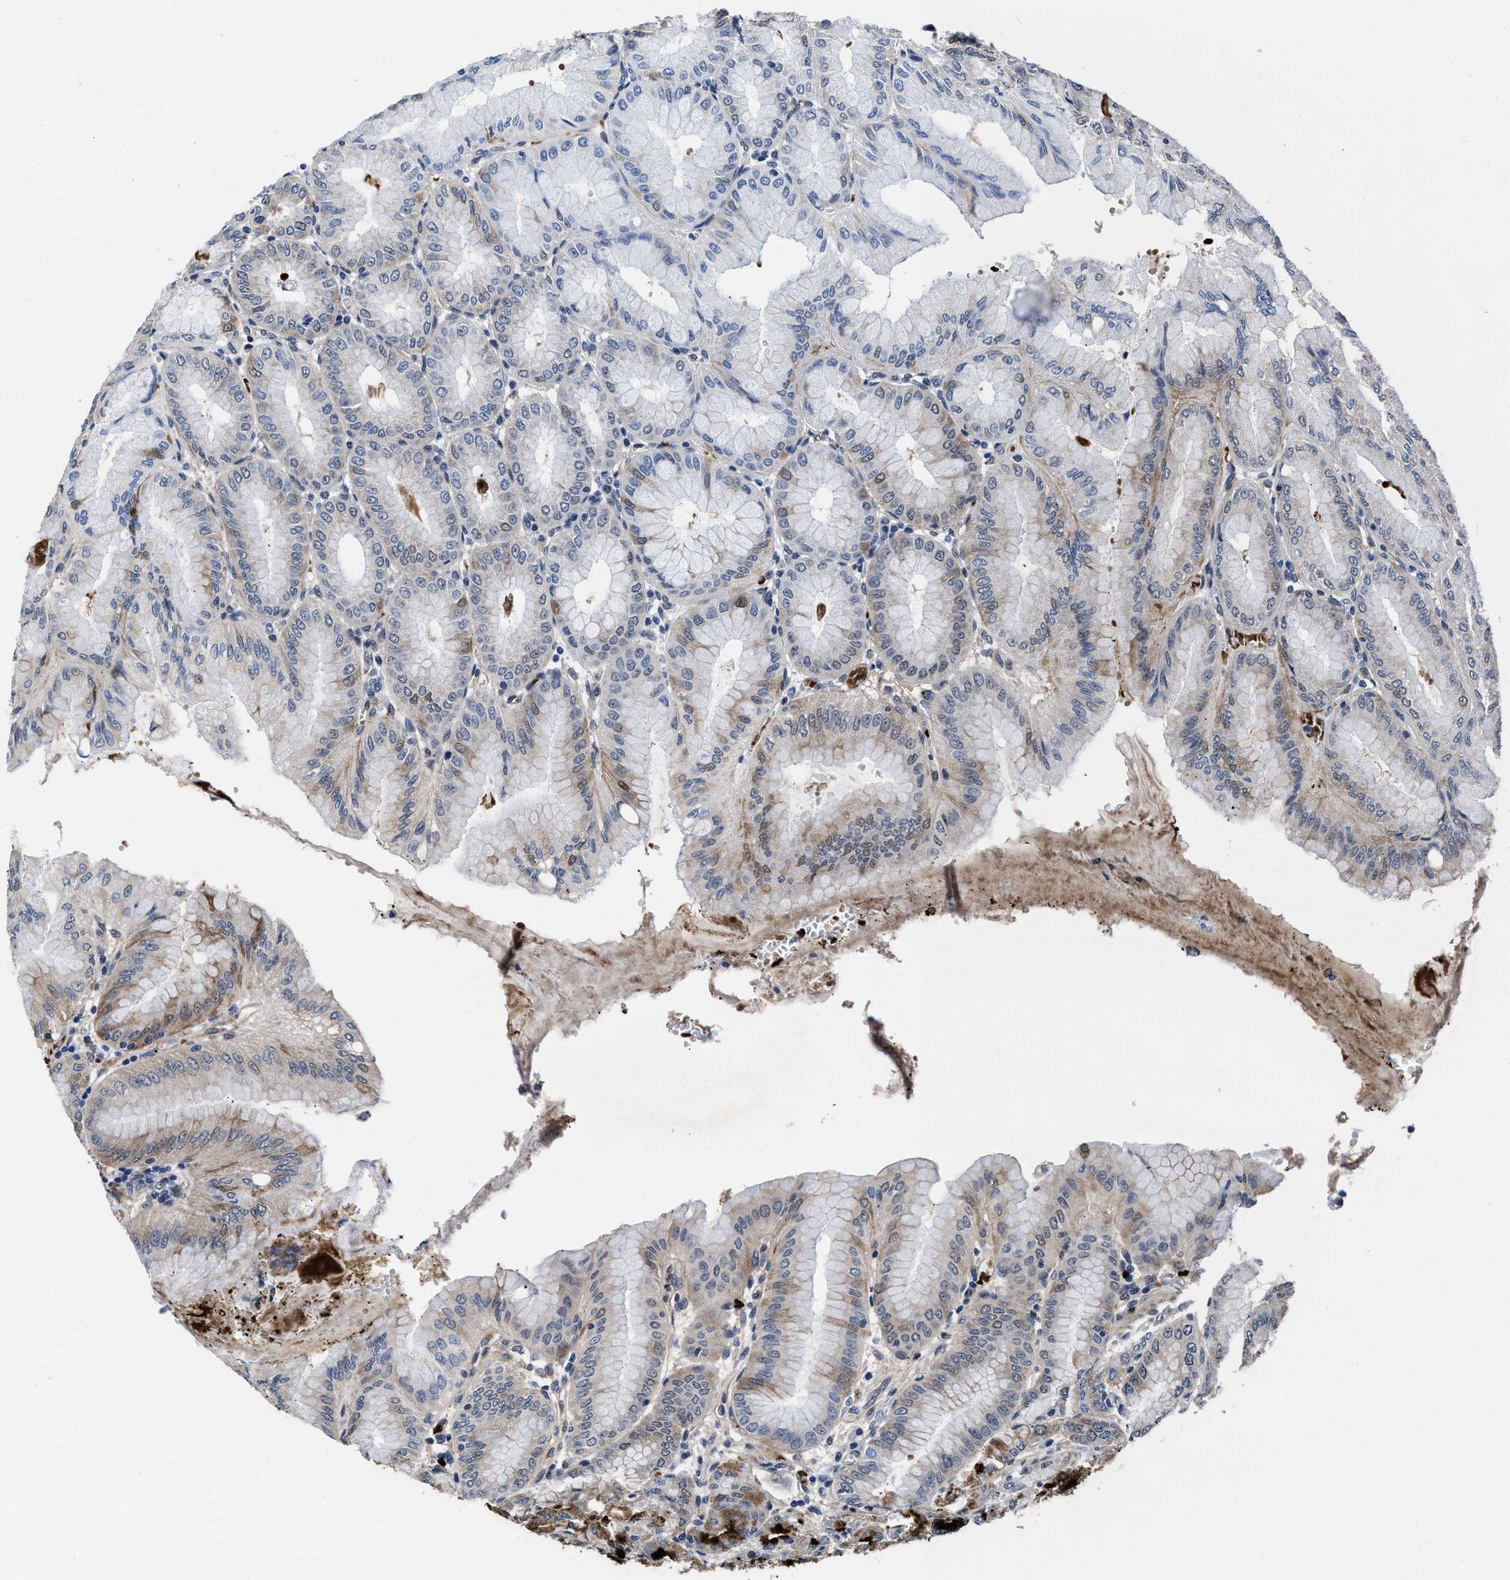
{"staining": {"intensity": "strong", "quantity": "<25%", "location": "cytoplasmic/membranous,nuclear"}, "tissue": "stomach", "cell_type": "Glandular cells", "image_type": "normal", "snomed": [{"axis": "morphology", "description": "Normal tissue, NOS"}, {"axis": "topography", "description": "Stomach, lower"}], "caption": "The micrograph demonstrates a brown stain indicating the presence of a protein in the cytoplasmic/membranous,nuclear of glandular cells in stomach.", "gene": "ACLY", "patient": {"sex": "male", "age": 71}}